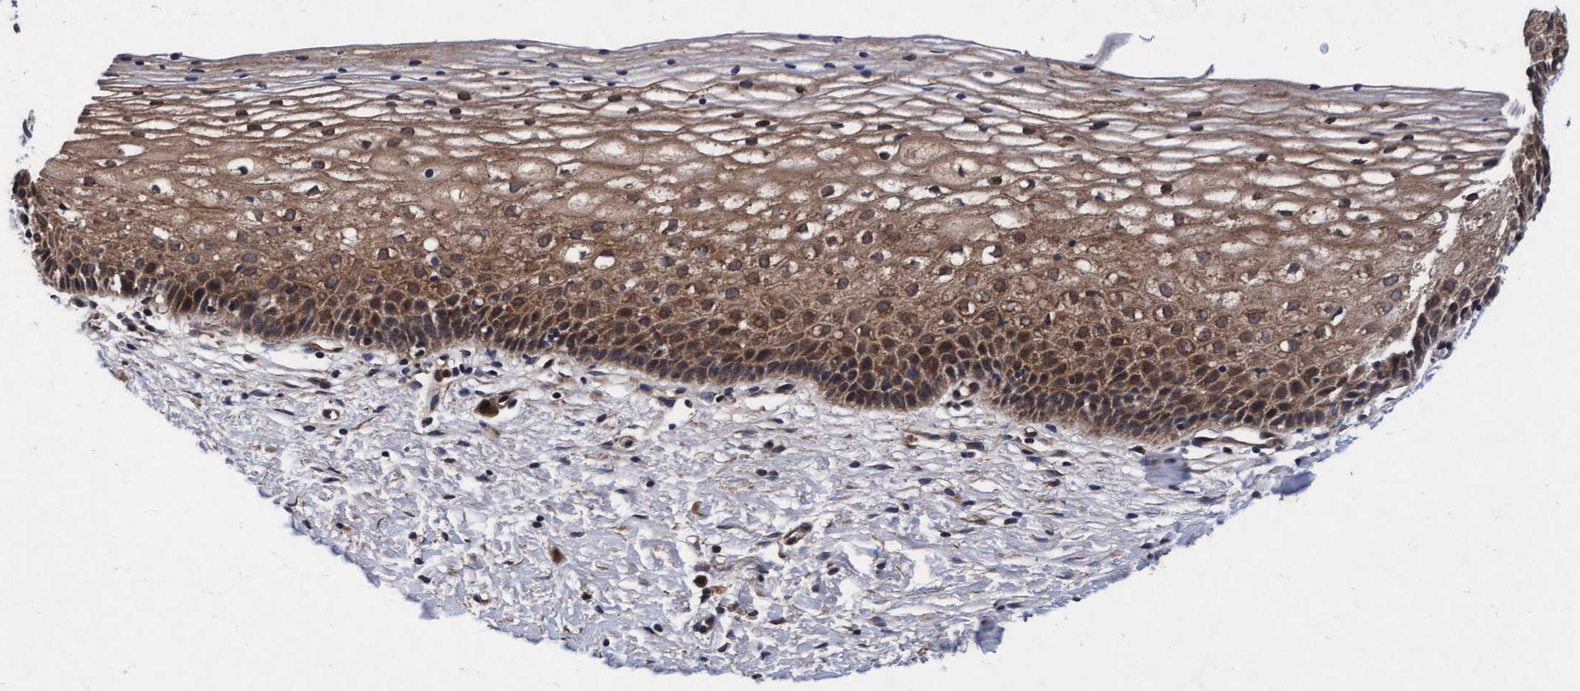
{"staining": {"intensity": "weak", "quantity": "25%-75%", "location": "cytoplasmic/membranous"}, "tissue": "cervix", "cell_type": "Glandular cells", "image_type": "normal", "snomed": [{"axis": "morphology", "description": "Normal tissue, NOS"}, {"axis": "topography", "description": "Cervix"}], "caption": "Immunohistochemistry (IHC) staining of unremarkable cervix, which shows low levels of weak cytoplasmic/membranous positivity in about 25%-75% of glandular cells indicating weak cytoplasmic/membranous protein expression. The staining was performed using DAB (3,3'-diaminobenzidine) (brown) for protein detection and nuclei were counterstained in hematoxylin (blue).", "gene": "EFCAB13", "patient": {"sex": "female", "age": 72}}